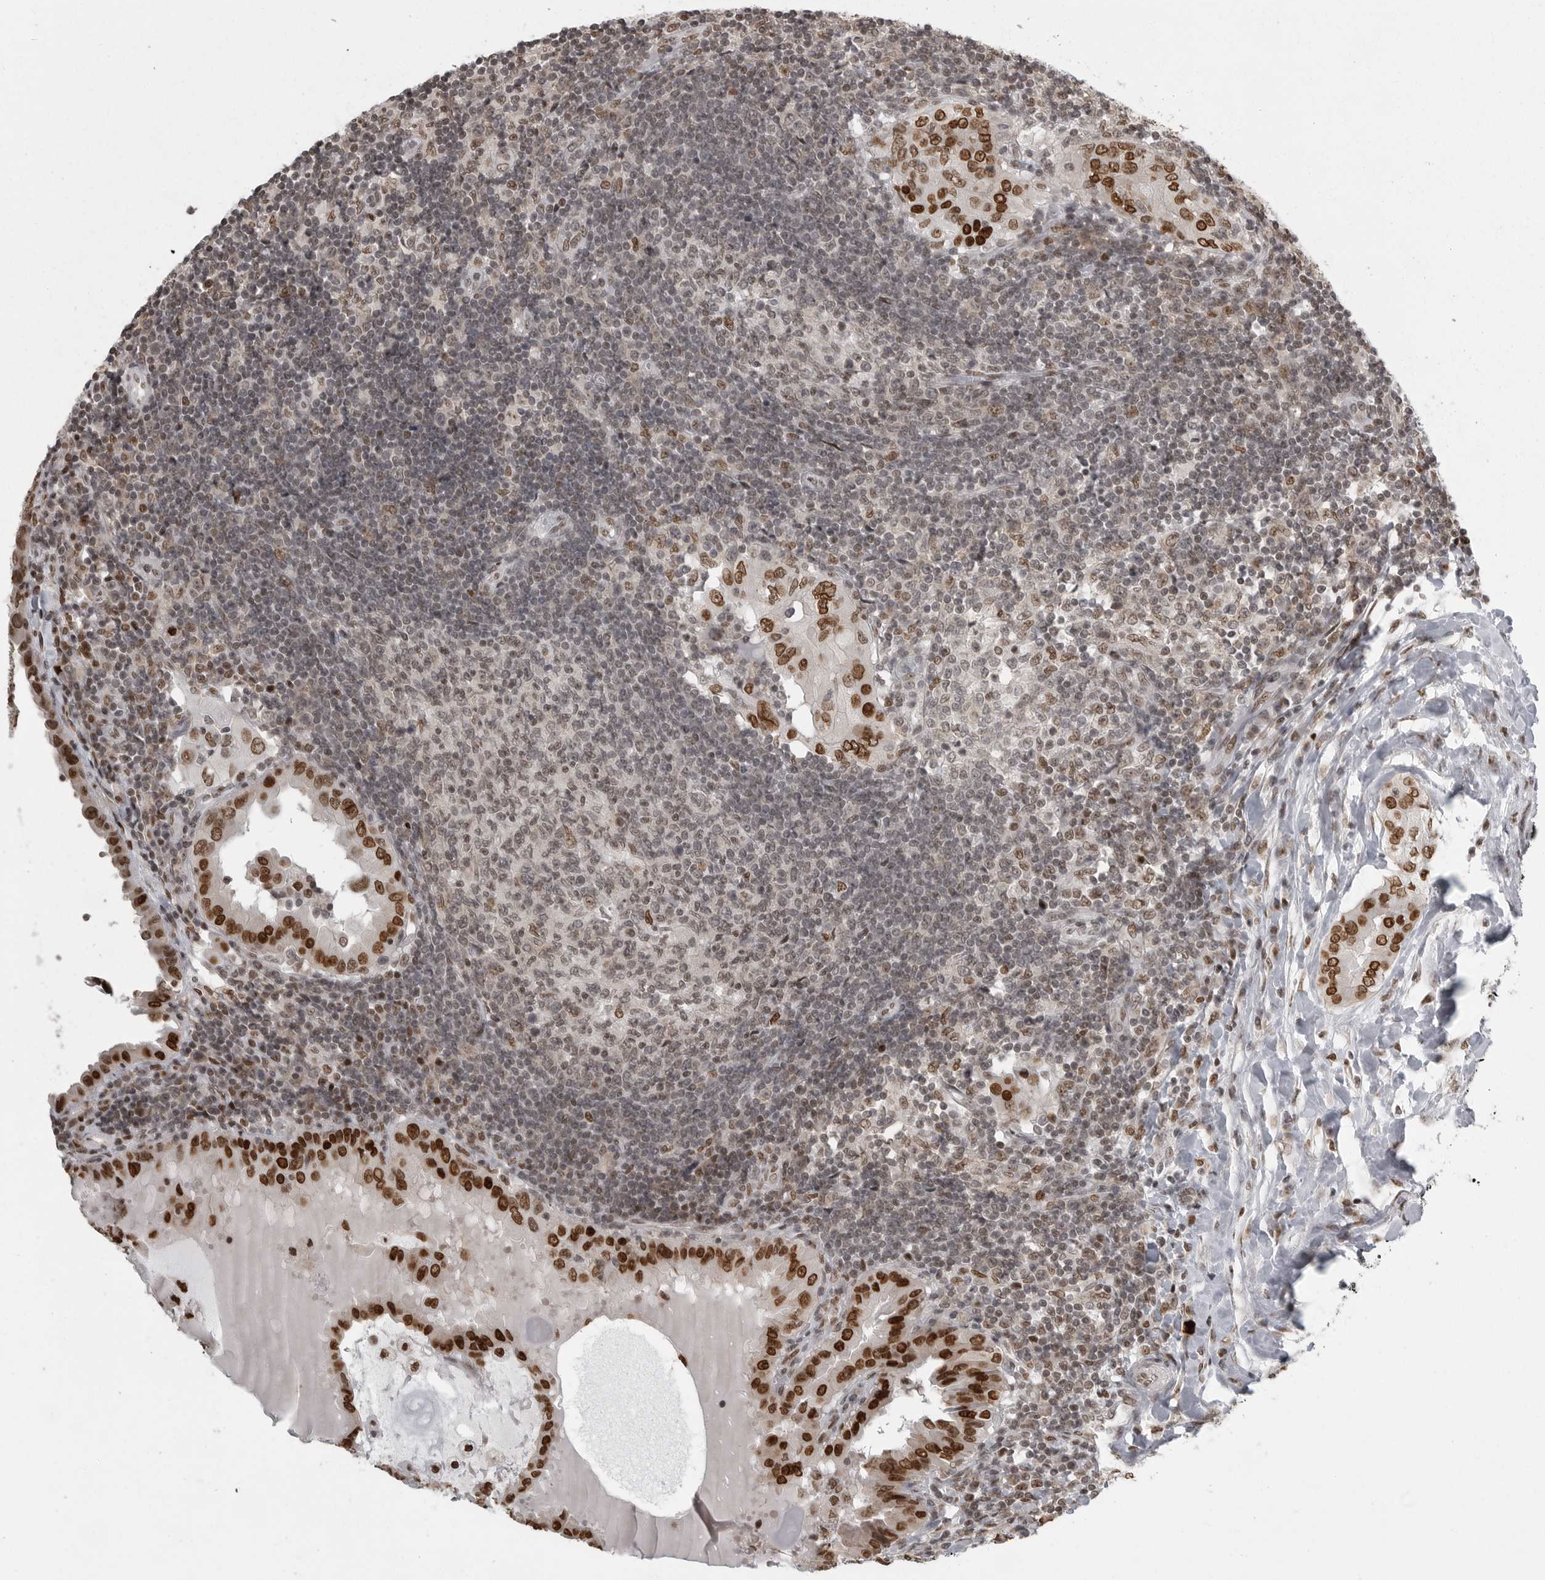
{"staining": {"intensity": "strong", "quantity": ">75%", "location": "nuclear"}, "tissue": "thyroid cancer", "cell_type": "Tumor cells", "image_type": "cancer", "snomed": [{"axis": "morphology", "description": "Papillary adenocarcinoma, NOS"}, {"axis": "topography", "description": "Thyroid gland"}], "caption": "This photomicrograph reveals thyroid cancer (papillary adenocarcinoma) stained with immunohistochemistry to label a protein in brown. The nuclear of tumor cells show strong positivity for the protein. Nuclei are counter-stained blue.", "gene": "YAF2", "patient": {"sex": "male", "age": 33}}